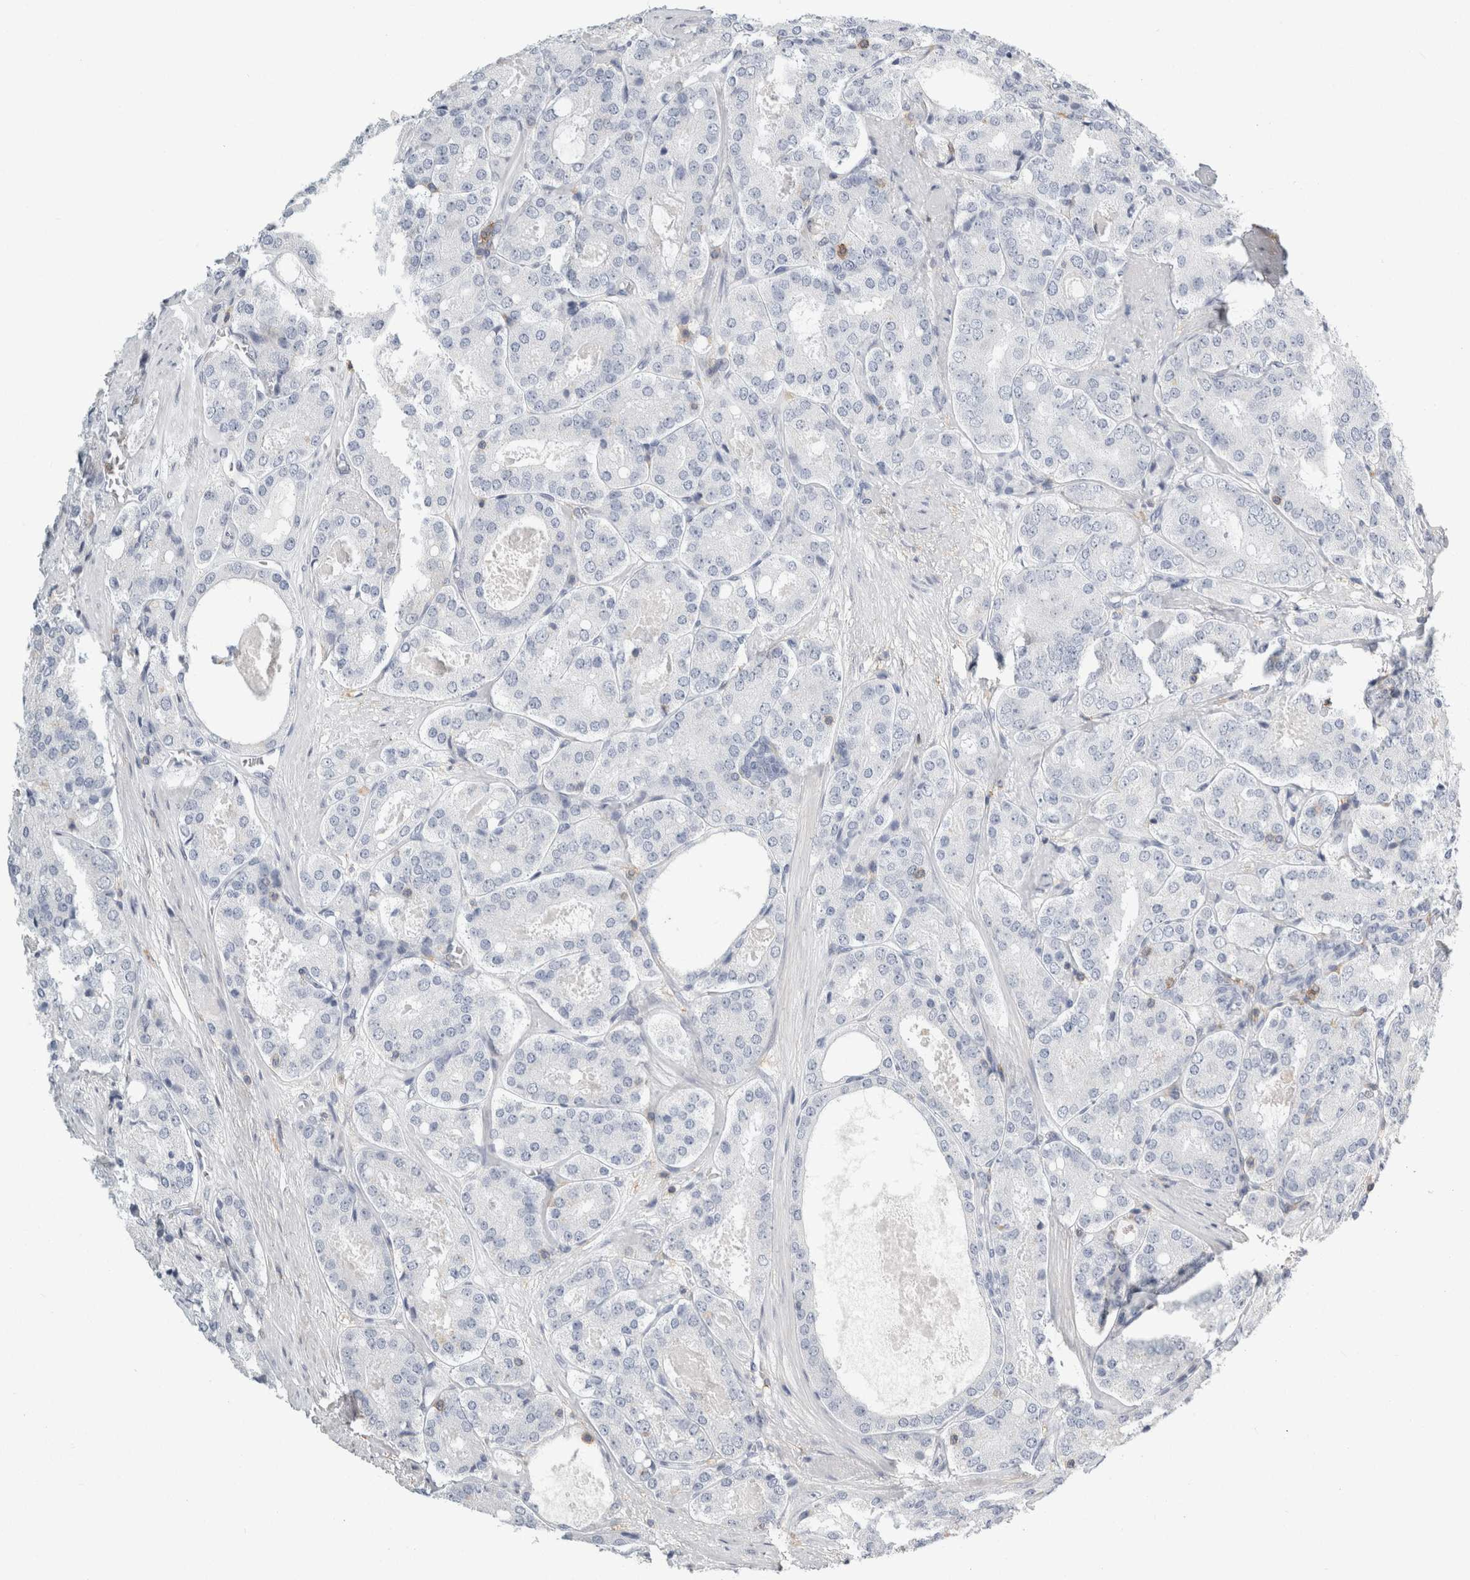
{"staining": {"intensity": "negative", "quantity": "none", "location": "none"}, "tissue": "prostate cancer", "cell_type": "Tumor cells", "image_type": "cancer", "snomed": [{"axis": "morphology", "description": "Adenocarcinoma, High grade"}, {"axis": "topography", "description": "Prostate"}], "caption": "Immunohistochemistry histopathology image of human adenocarcinoma (high-grade) (prostate) stained for a protein (brown), which reveals no staining in tumor cells.", "gene": "P2RY2", "patient": {"sex": "male", "age": 65}}